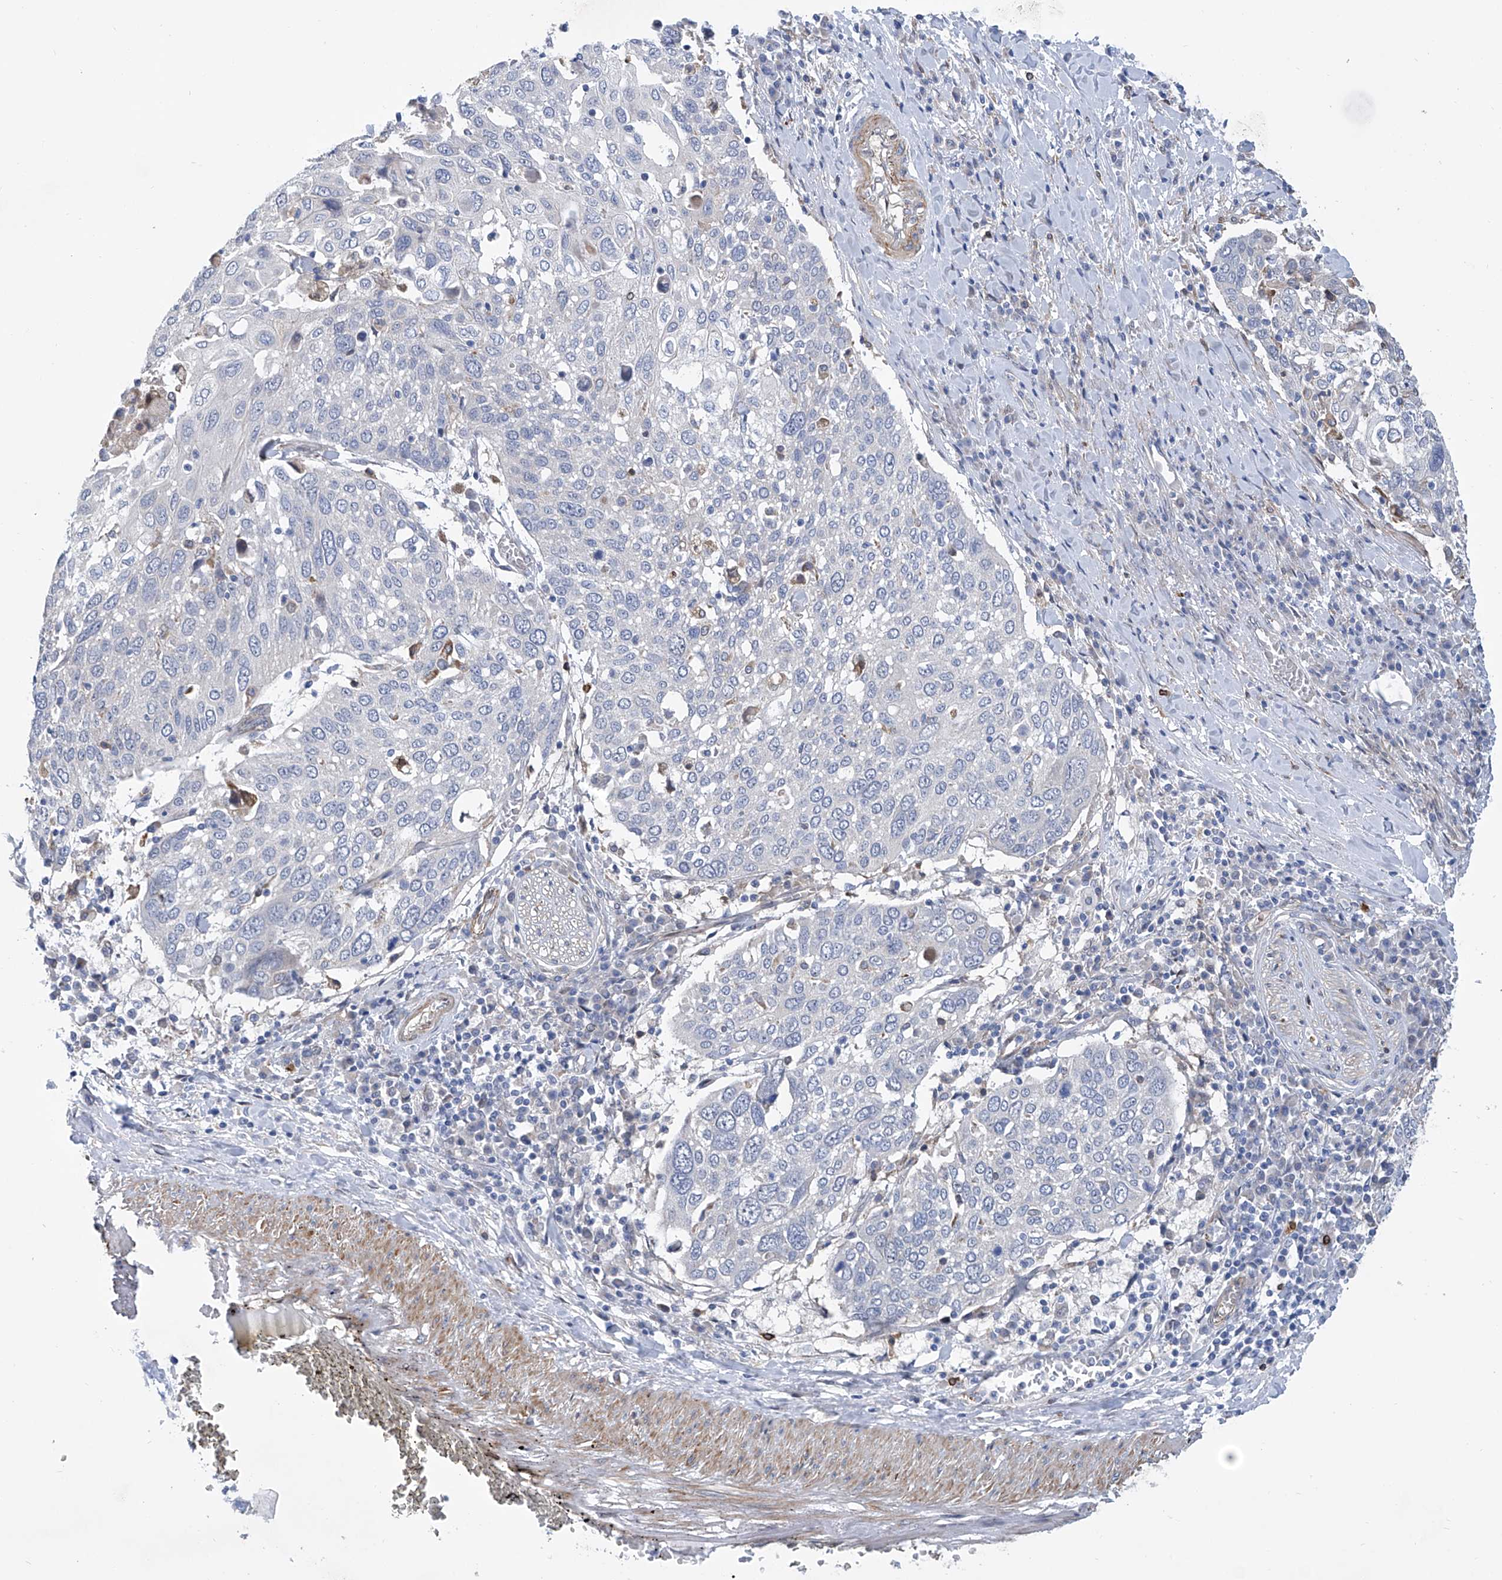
{"staining": {"intensity": "negative", "quantity": "none", "location": "none"}, "tissue": "lung cancer", "cell_type": "Tumor cells", "image_type": "cancer", "snomed": [{"axis": "morphology", "description": "Squamous cell carcinoma, NOS"}, {"axis": "topography", "description": "Lung"}], "caption": "Immunohistochemistry photomicrograph of neoplastic tissue: lung cancer (squamous cell carcinoma) stained with DAB (3,3'-diaminobenzidine) displays no significant protein staining in tumor cells. (DAB IHC visualized using brightfield microscopy, high magnification).", "gene": "TNN", "patient": {"sex": "male", "age": 65}}